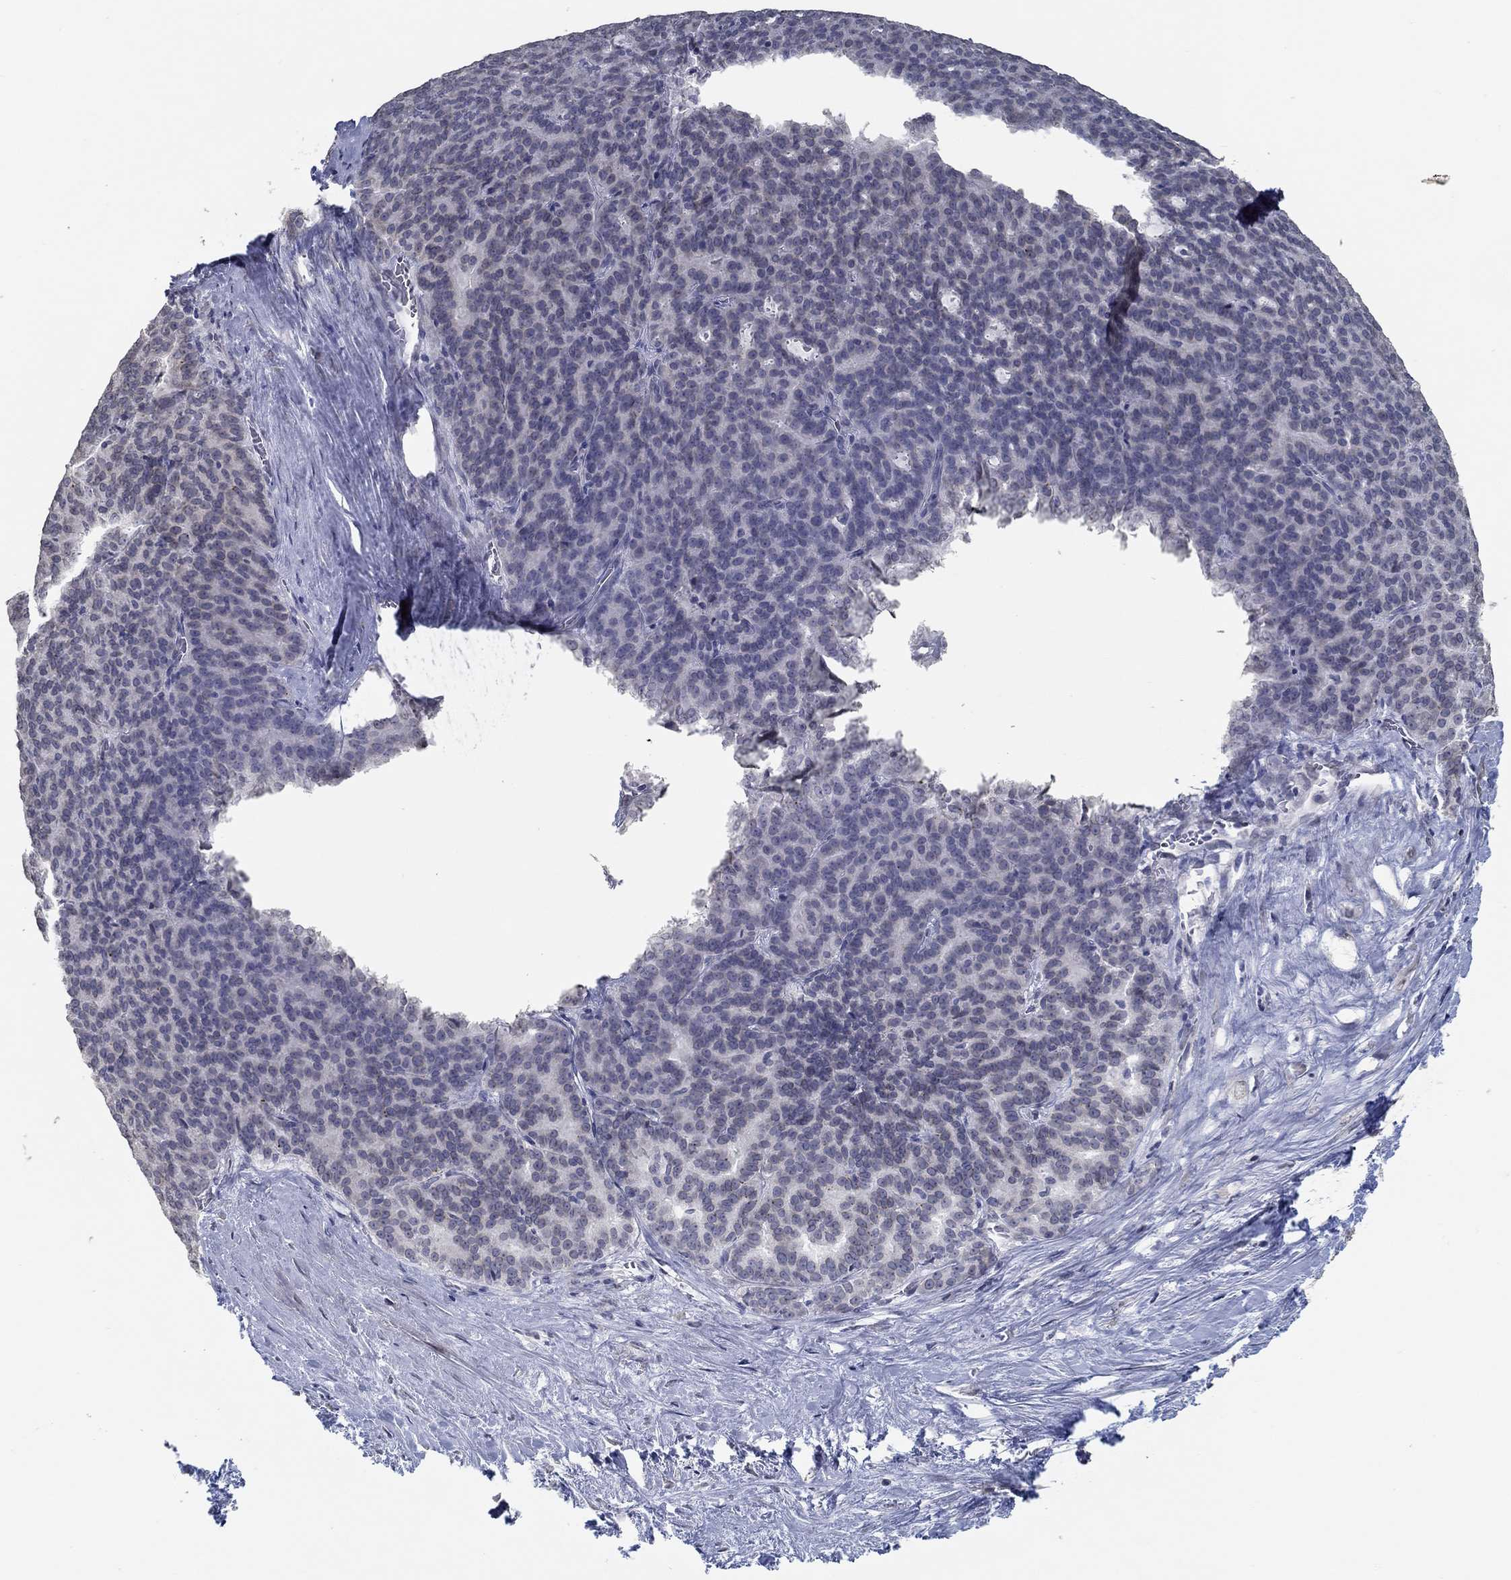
{"staining": {"intensity": "negative", "quantity": "none", "location": "none"}, "tissue": "liver cancer", "cell_type": "Tumor cells", "image_type": "cancer", "snomed": [{"axis": "morphology", "description": "Cholangiocarcinoma"}, {"axis": "topography", "description": "Liver"}], "caption": "Protein analysis of liver cancer (cholangiocarcinoma) demonstrates no significant expression in tumor cells.", "gene": "NUP155", "patient": {"sex": "female", "age": 47}}